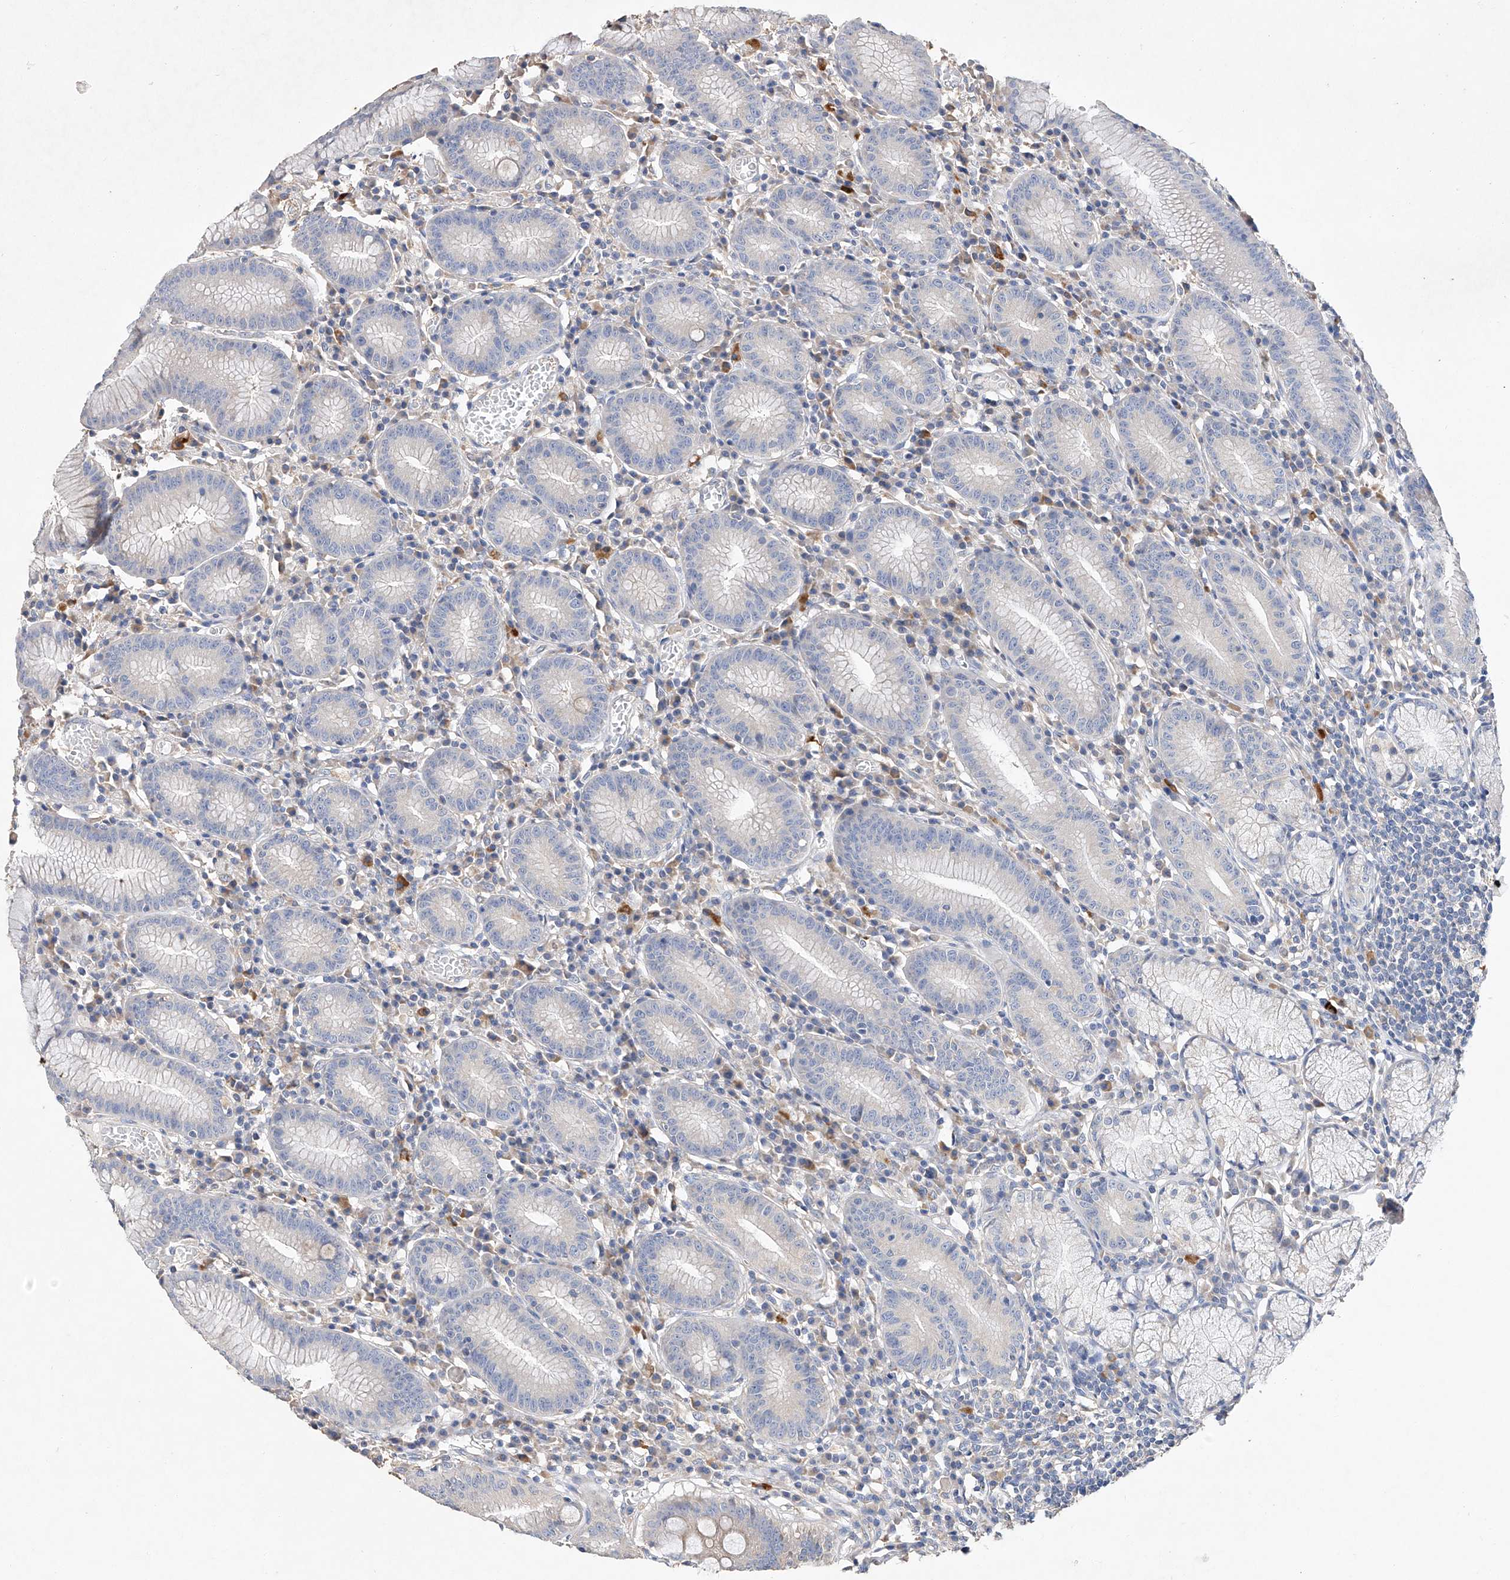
{"staining": {"intensity": "negative", "quantity": "none", "location": "none"}, "tissue": "stomach", "cell_type": "Glandular cells", "image_type": "normal", "snomed": [{"axis": "morphology", "description": "Normal tissue, NOS"}, {"axis": "topography", "description": "Stomach"}], "caption": "Immunohistochemistry (IHC) of benign stomach exhibits no expression in glandular cells.", "gene": "AMD1", "patient": {"sex": "male", "age": 55}}